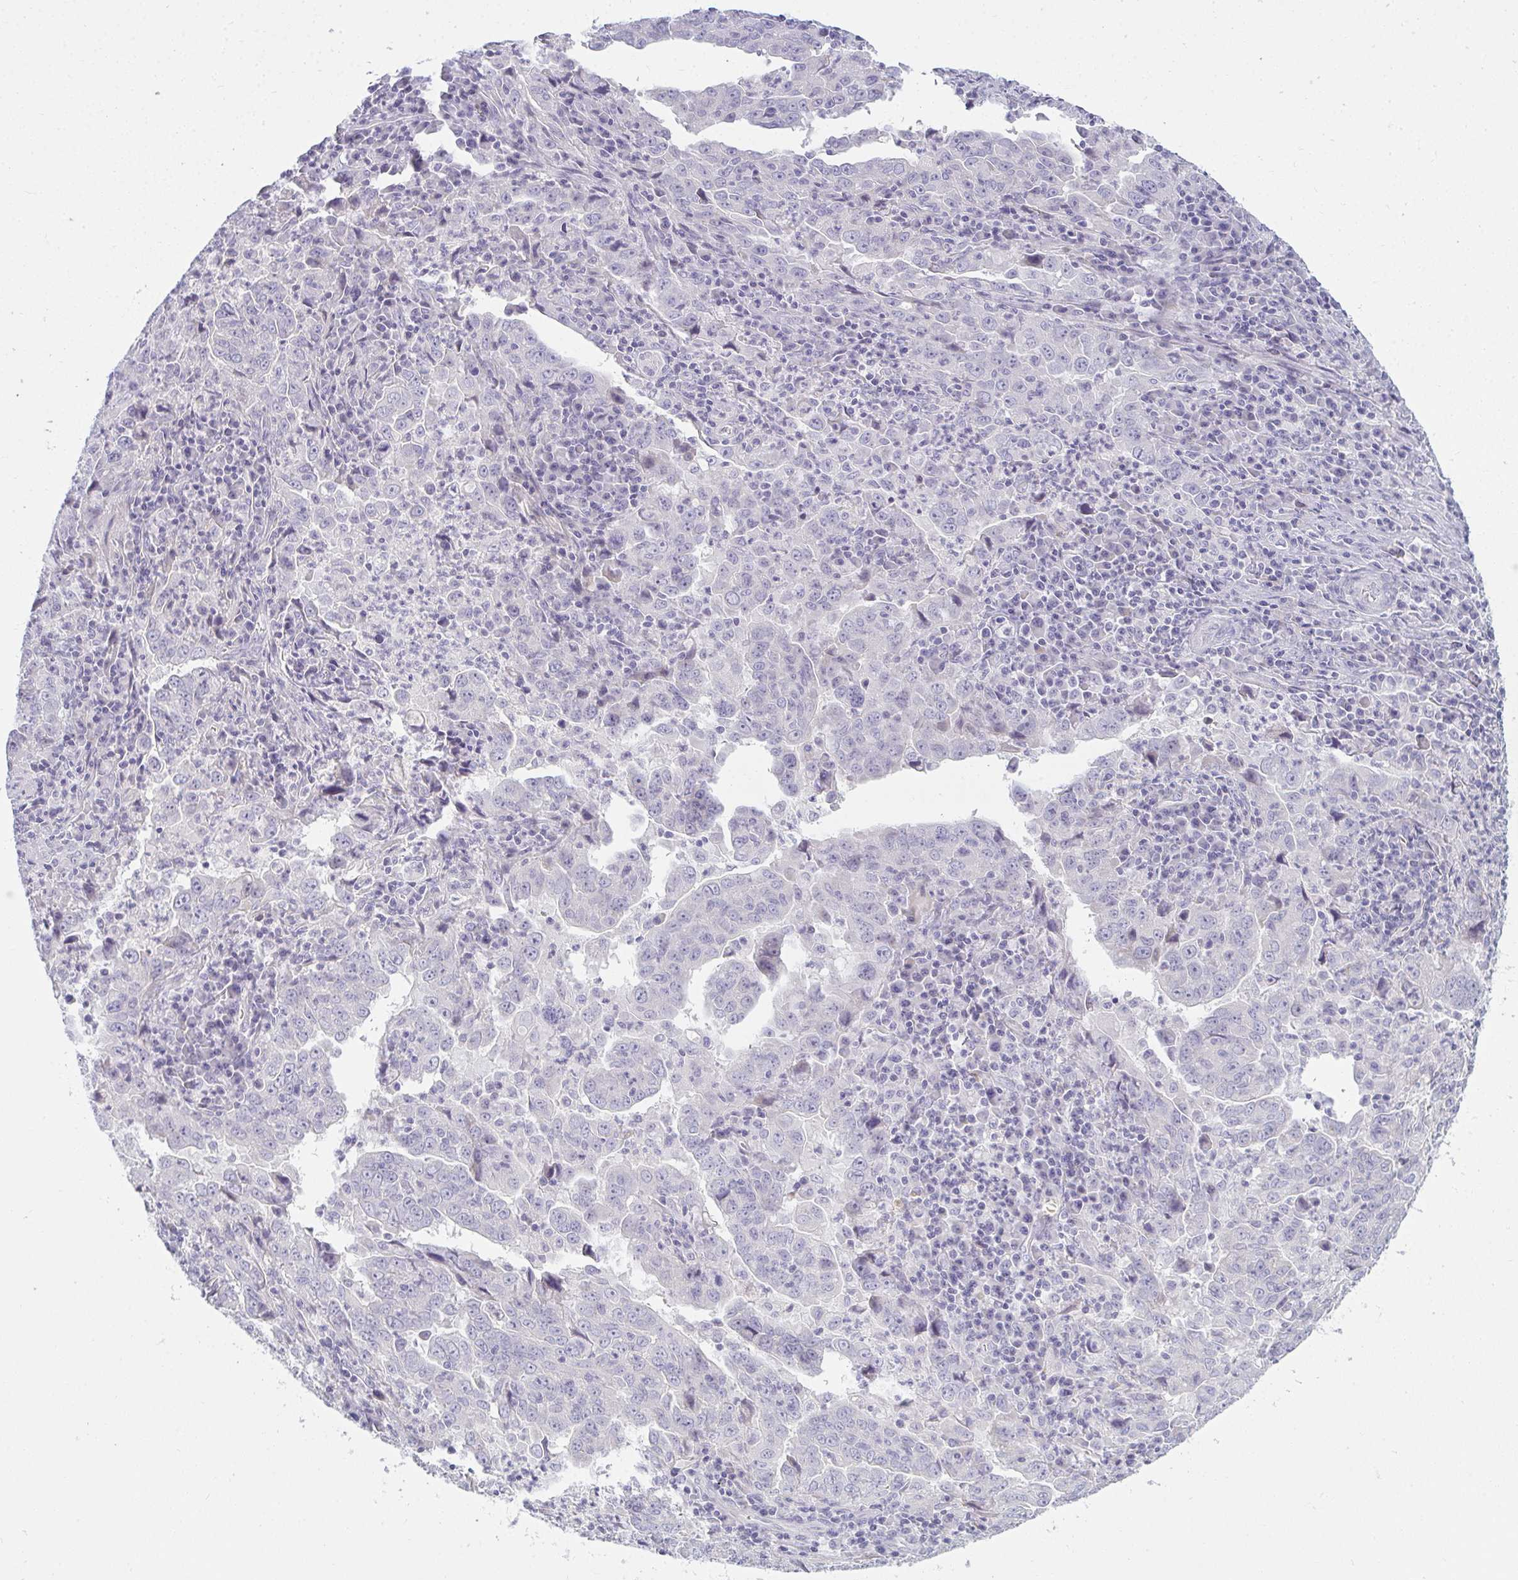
{"staining": {"intensity": "negative", "quantity": "none", "location": "none"}, "tissue": "lung cancer", "cell_type": "Tumor cells", "image_type": "cancer", "snomed": [{"axis": "morphology", "description": "Adenocarcinoma, NOS"}, {"axis": "topography", "description": "Lung"}], "caption": "Immunohistochemistry (IHC) micrograph of lung adenocarcinoma stained for a protein (brown), which exhibits no expression in tumor cells. The staining was performed using DAB (3,3'-diaminobenzidine) to visualize the protein expression in brown, while the nuclei were stained in blue with hematoxylin (Magnification: 20x).", "gene": "SHB", "patient": {"sex": "male", "age": 67}}